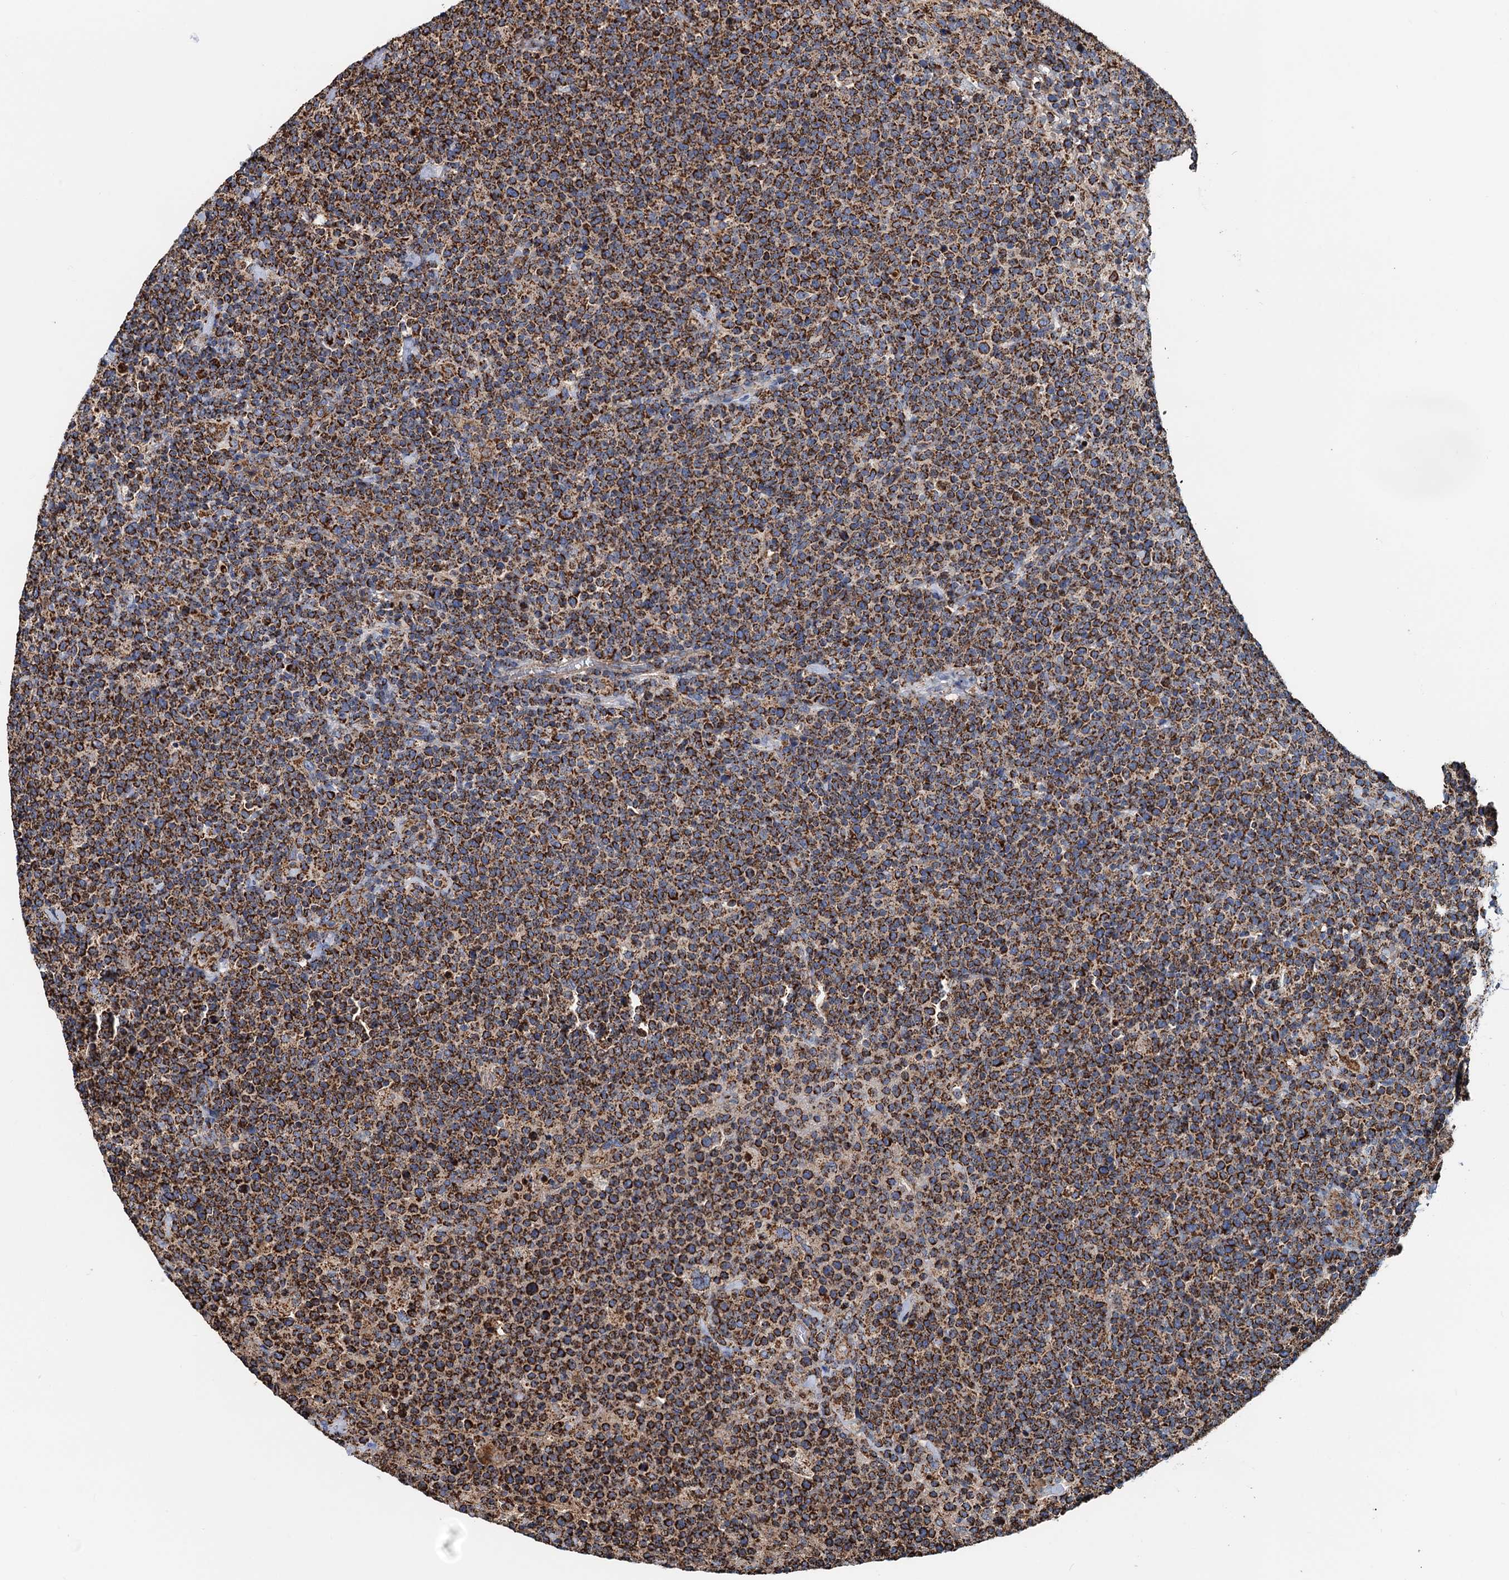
{"staining": {"intensity": "strong", "quantity": ">75%", "location": "cytoplasmic/membranous"}, "tissue": "lymphoma", "cell_type": "Tumor cells", "image_type": "cancer", "snomed": [{"axis": "morphology", "description": "Malignant lymphoma, non-Hodgkin's type, High grade"}, {"axis": "topography", "description": "Lymph node"}], "caption": "Immunohistochemistry (IHC) photomicrograph of neoplastic tissue: human high-grade malignant lymphoma, non-Hodgkin's type stained using immunohistochemistry demonstrates high levels of strong protein expression localized specifically in the cytoplasmic/membranous of tumor cells, appearing as a cytoplasmic/membranous brown color.", "gene": "AAGAB", "patient": {"sex": "male", "age": 61}}